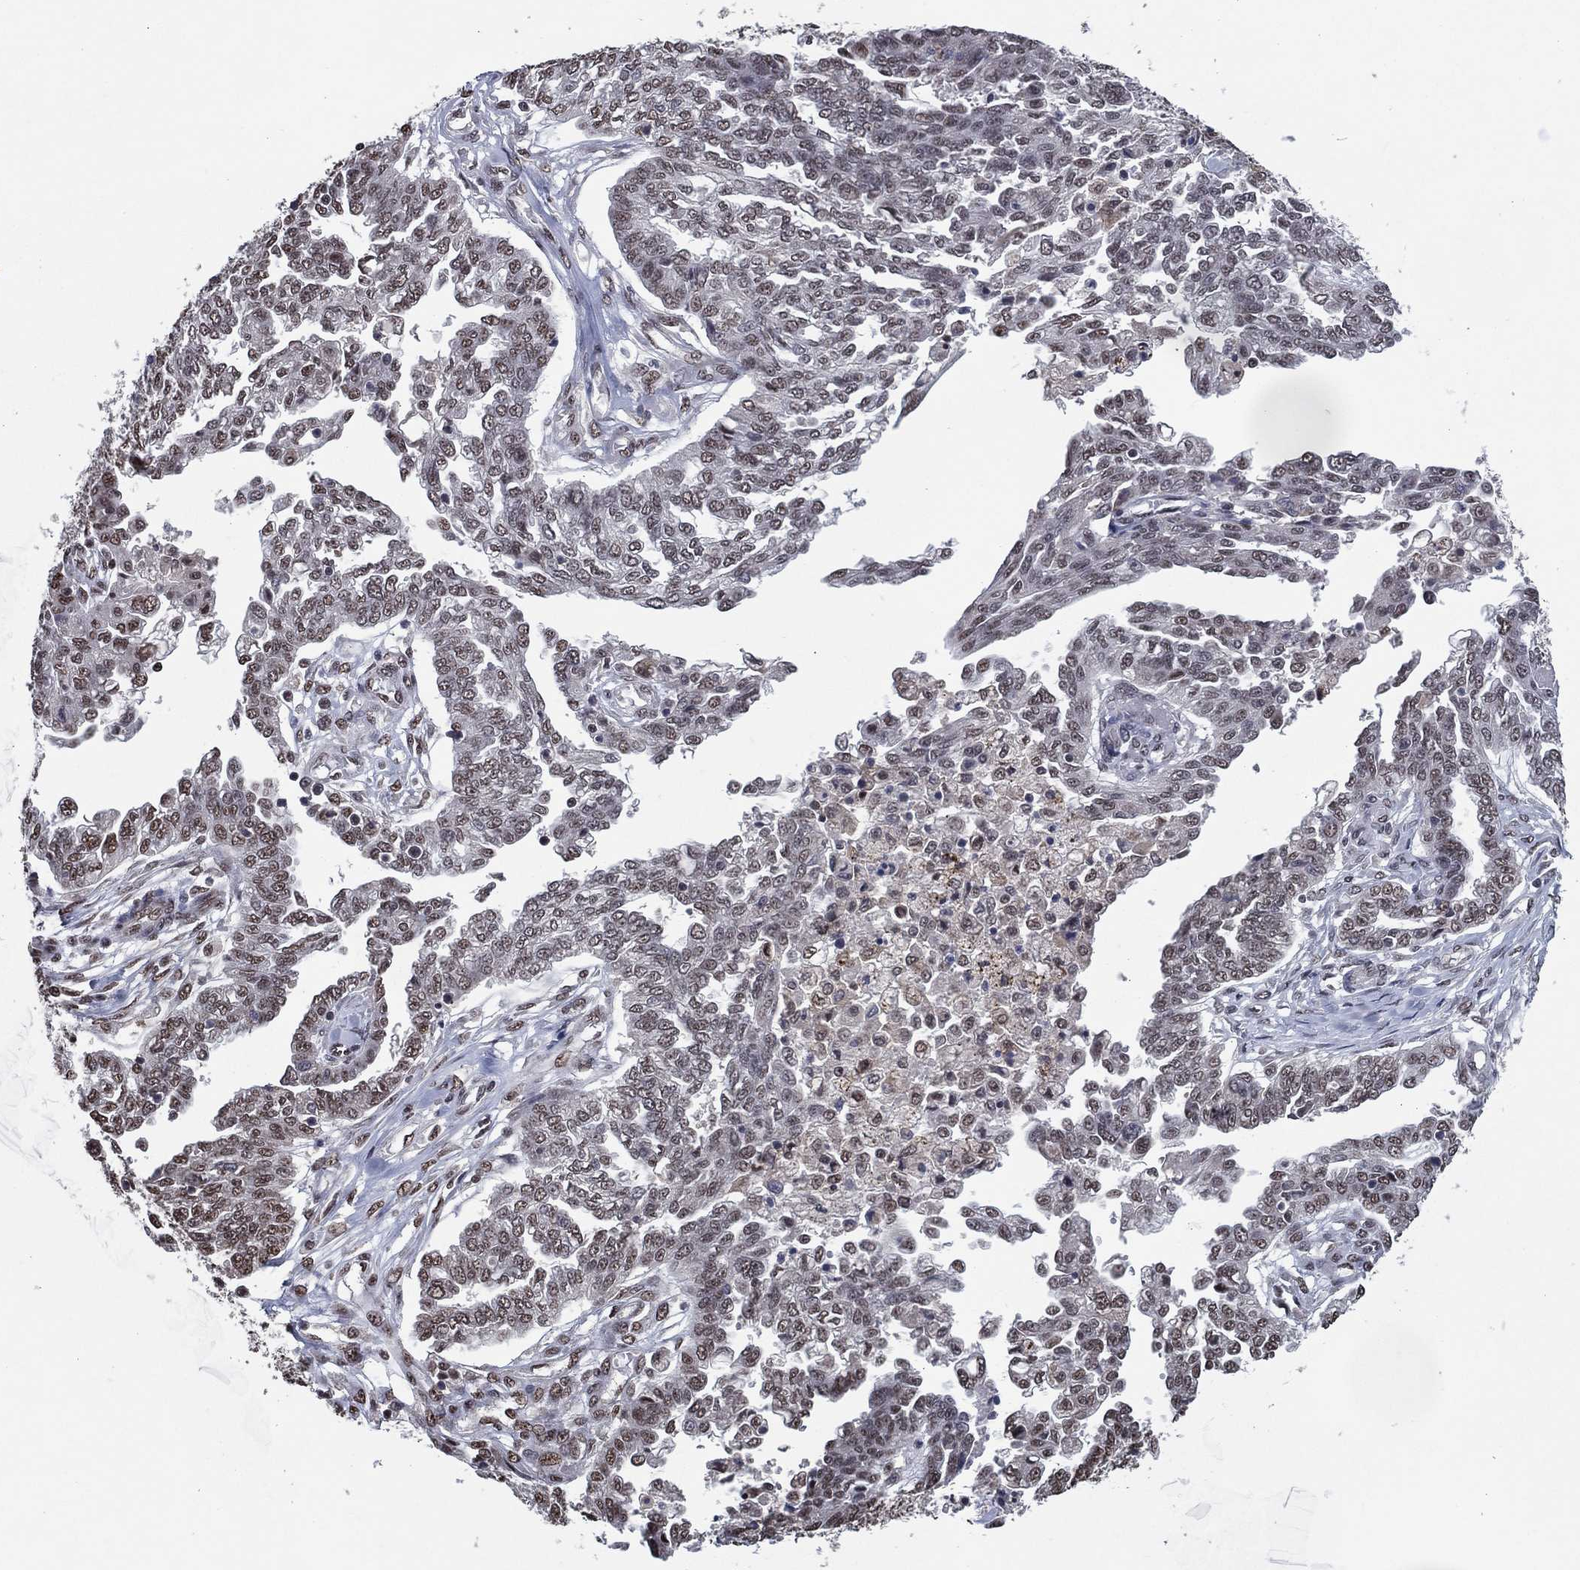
{"staining": {"intensity": "moderate", "quantity": "<25%", "location": "nuclear"}, "tissue": "ovarian cancer", "cell_type": "Tumor cells", "image_type": "cancer", "snomed": [{"axis": "morphology", "description": "Cystadenocarcinoma, serous, NOS"}, {"axis": "topography", "description": "Ovary"}], "caption": "IHC of serous cystadenocarcinoma (ovarian) displays low levels of moderate nuclear positivity in approximately <25% of tumor cells.", "gene": "ZBTB42", "patient": {"sex": "female", "age": 67}}